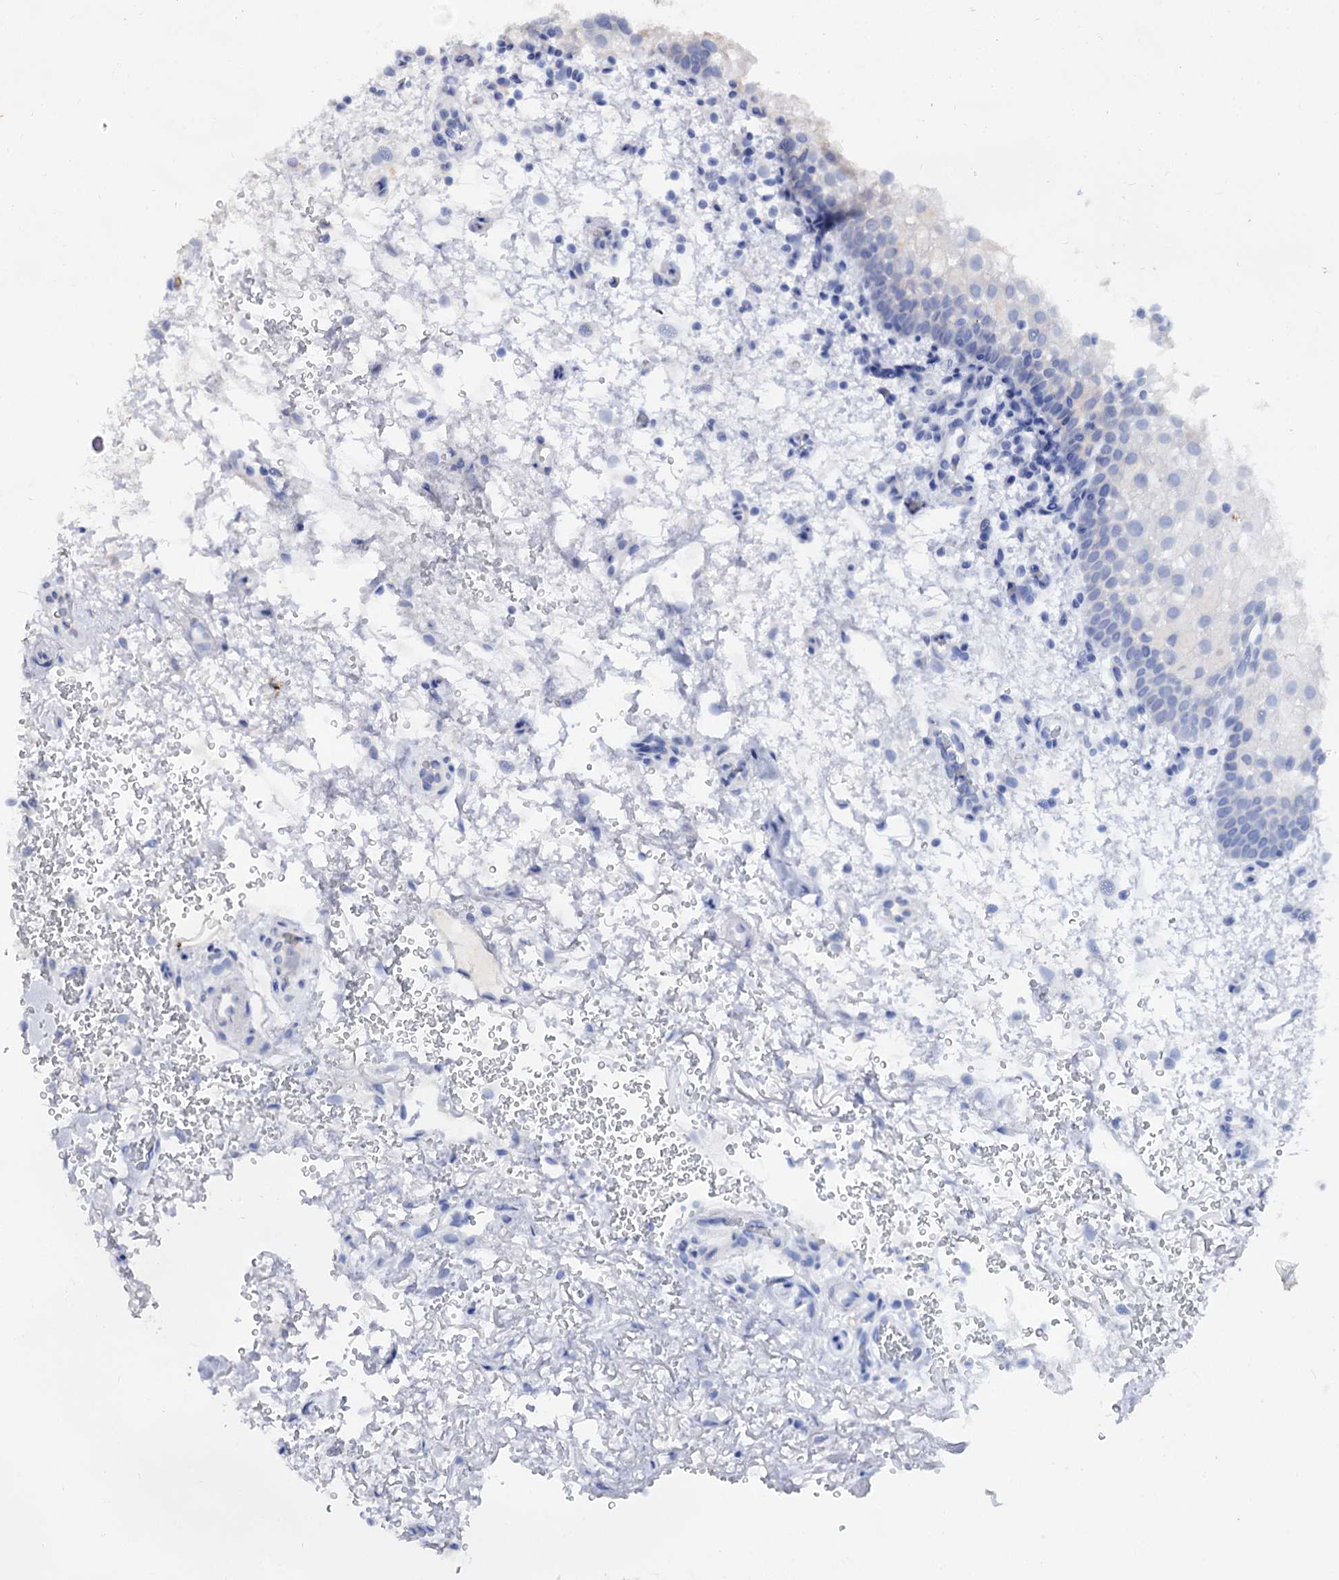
{"staining": {"intensity": "negative", "quantity": "none", "location": "none"}, "tissue": "oral mucosa", "cell_type": "Squamous epithelial cells", "image_type": "normal", "snomed": [{"axis": "morphology", "description": "Normal tissue, NOS"}, {"axis": "morphology", "description": "Squamous cell carcinoma, NOS"}, {"axis": "topography", "description": "Oral tissue"}, {"axis": "topography", "description": "Head-Neck"}], "caption": "IHC photomicrograph of unremarkable oral mucosa: human oral mucosa stained with DAB (3,3'-diaminobenzidine) reveals no significant protein expression in squamous epithelial cells.", "gene": "ARFIP2", "patient": {"sex": "male", "age": 68}}